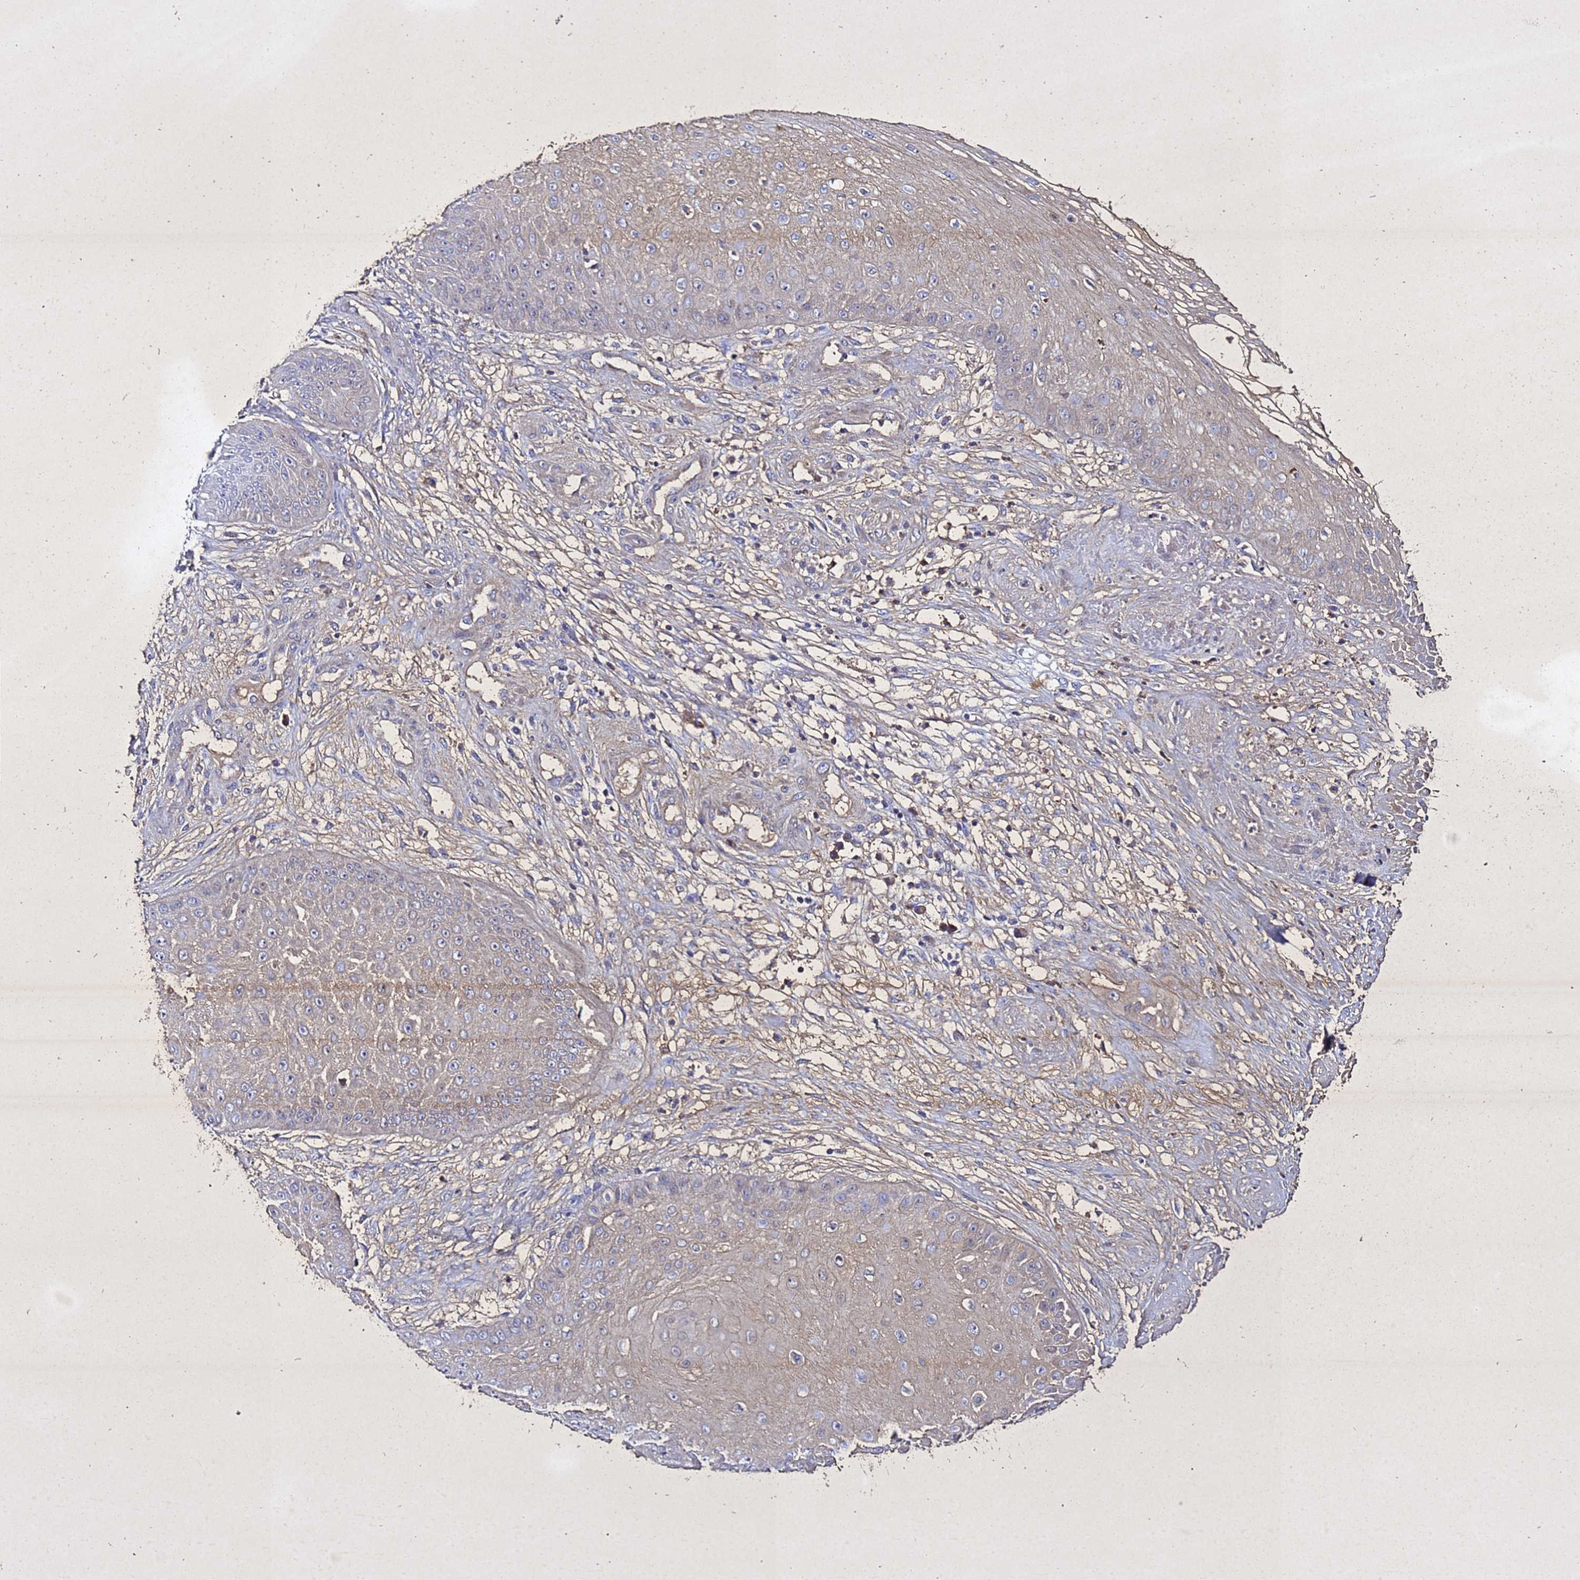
{"staining": {"intensity": "weak", "quantity": "25%-75%", "location": "cytoplasmic/membranous"}, "tissue": "skin cancer", "cell_type": "Tumor cells", "image_type": "cancer", "snomed": [{"axis": "morphology", "description": "Squamous cell carcinoma, NOS"}, {"axis": "topography", "description": "Skin"}], "caption": "Weak cytoplasmic/membranous staining is appreciated in approximately 25%-75% of tumor cells in skin cancer.", "gene": "SV2B", "patient": {"sex": "male", "age": 70}}